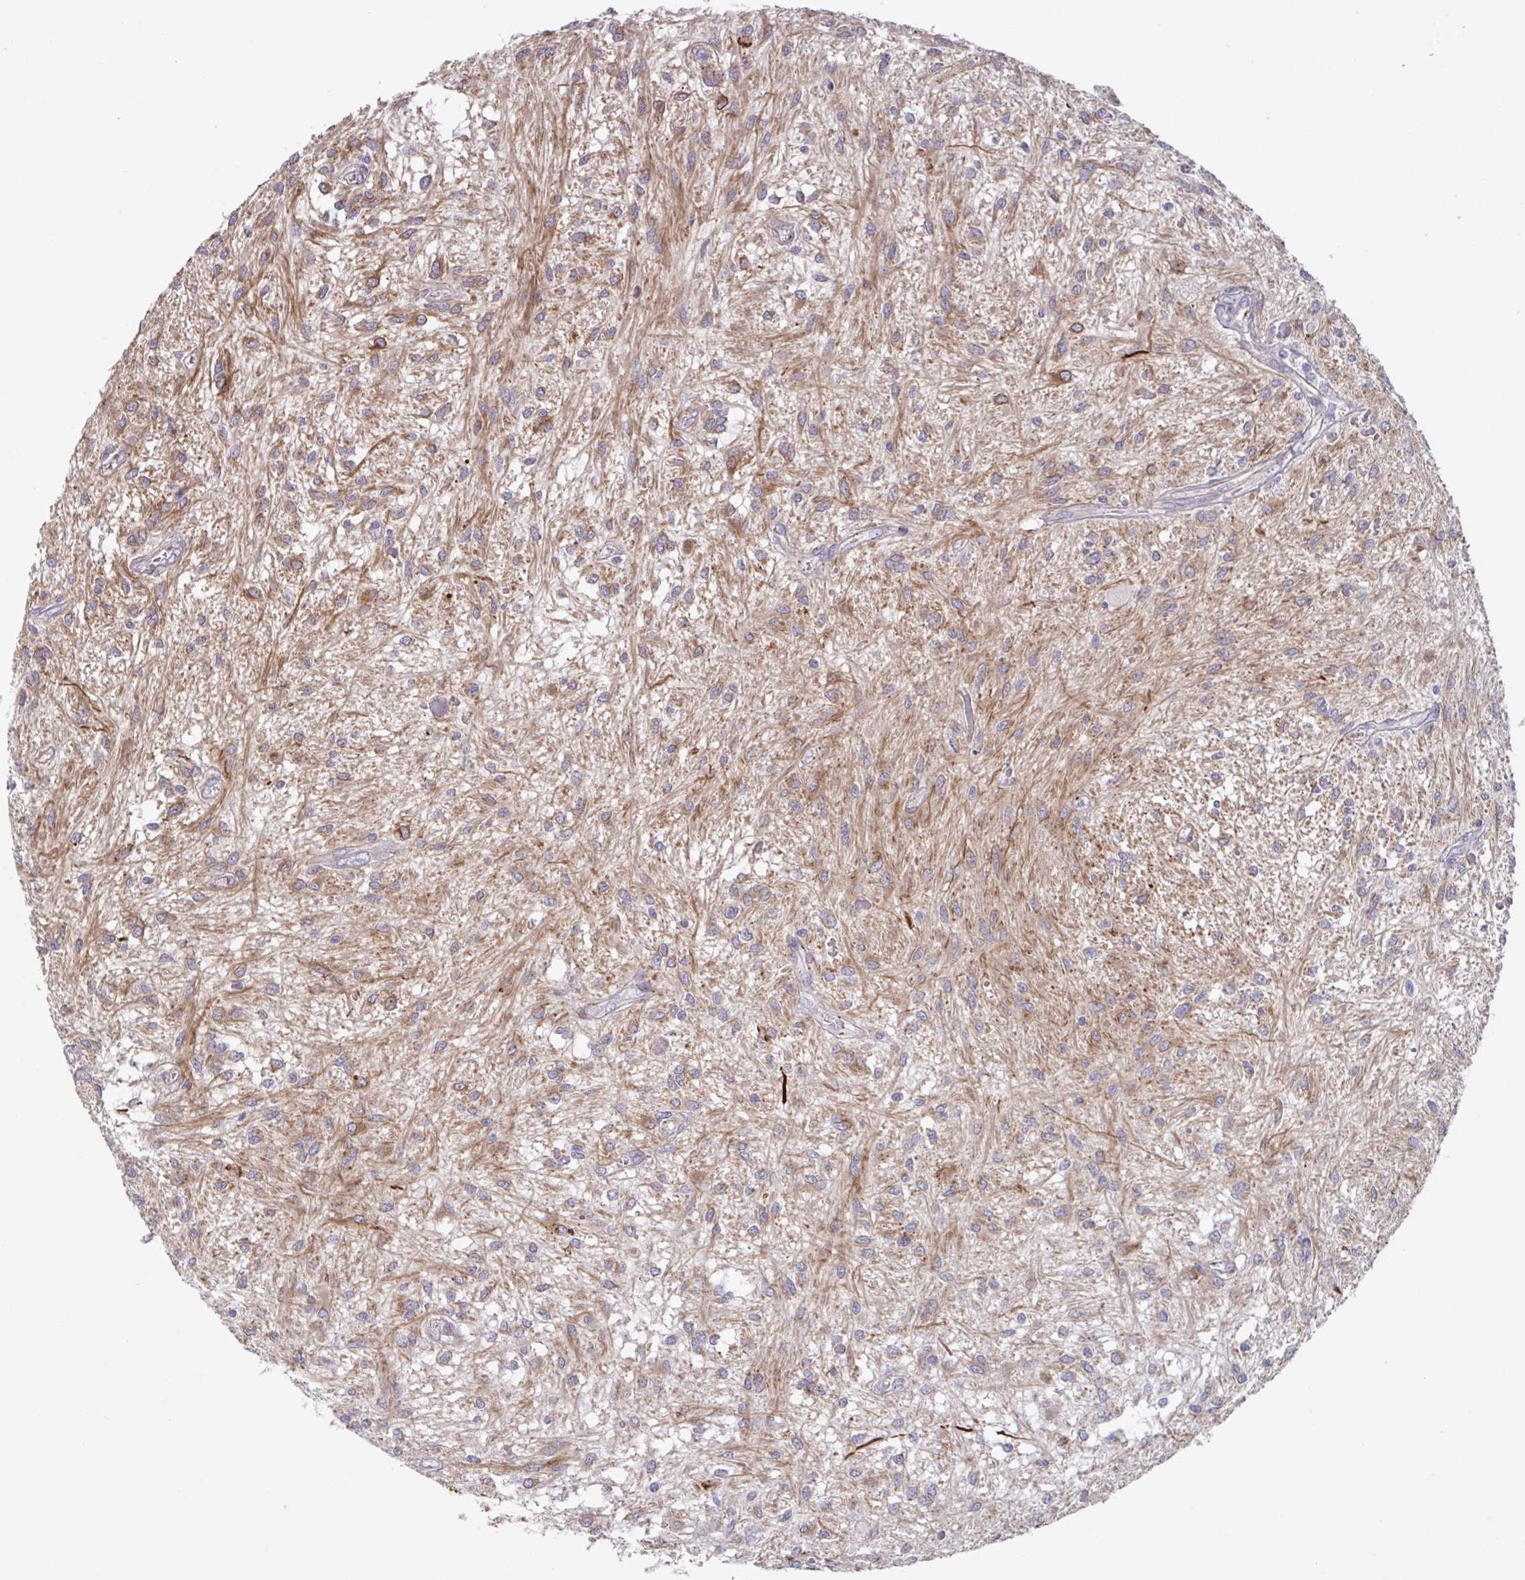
{"staining": {"intensity": "moderate", "quantity": "<25%", "location": "cytoplasmic/membranous"}, "tissue": "glioma", "cell_type": "Tumor cells", "image_type": "cancer", "snomed": [{"axis": "morphology", "description": "Glioma, malignant, Low grade"}, {"axis": "topography", "description": "Cerebellum"}], "caption": "Immunohistochemistry (DAB) staining of human low-grade glioma (malignant) demonstrates moderate cytoplasmic/membranous protein staining in about <25% of tumor cells. (Brightfield microscopy of DAB IHC at high magnification).", "gene": "TNFSF10", "patient": {"sex": "female", "age": 14}}